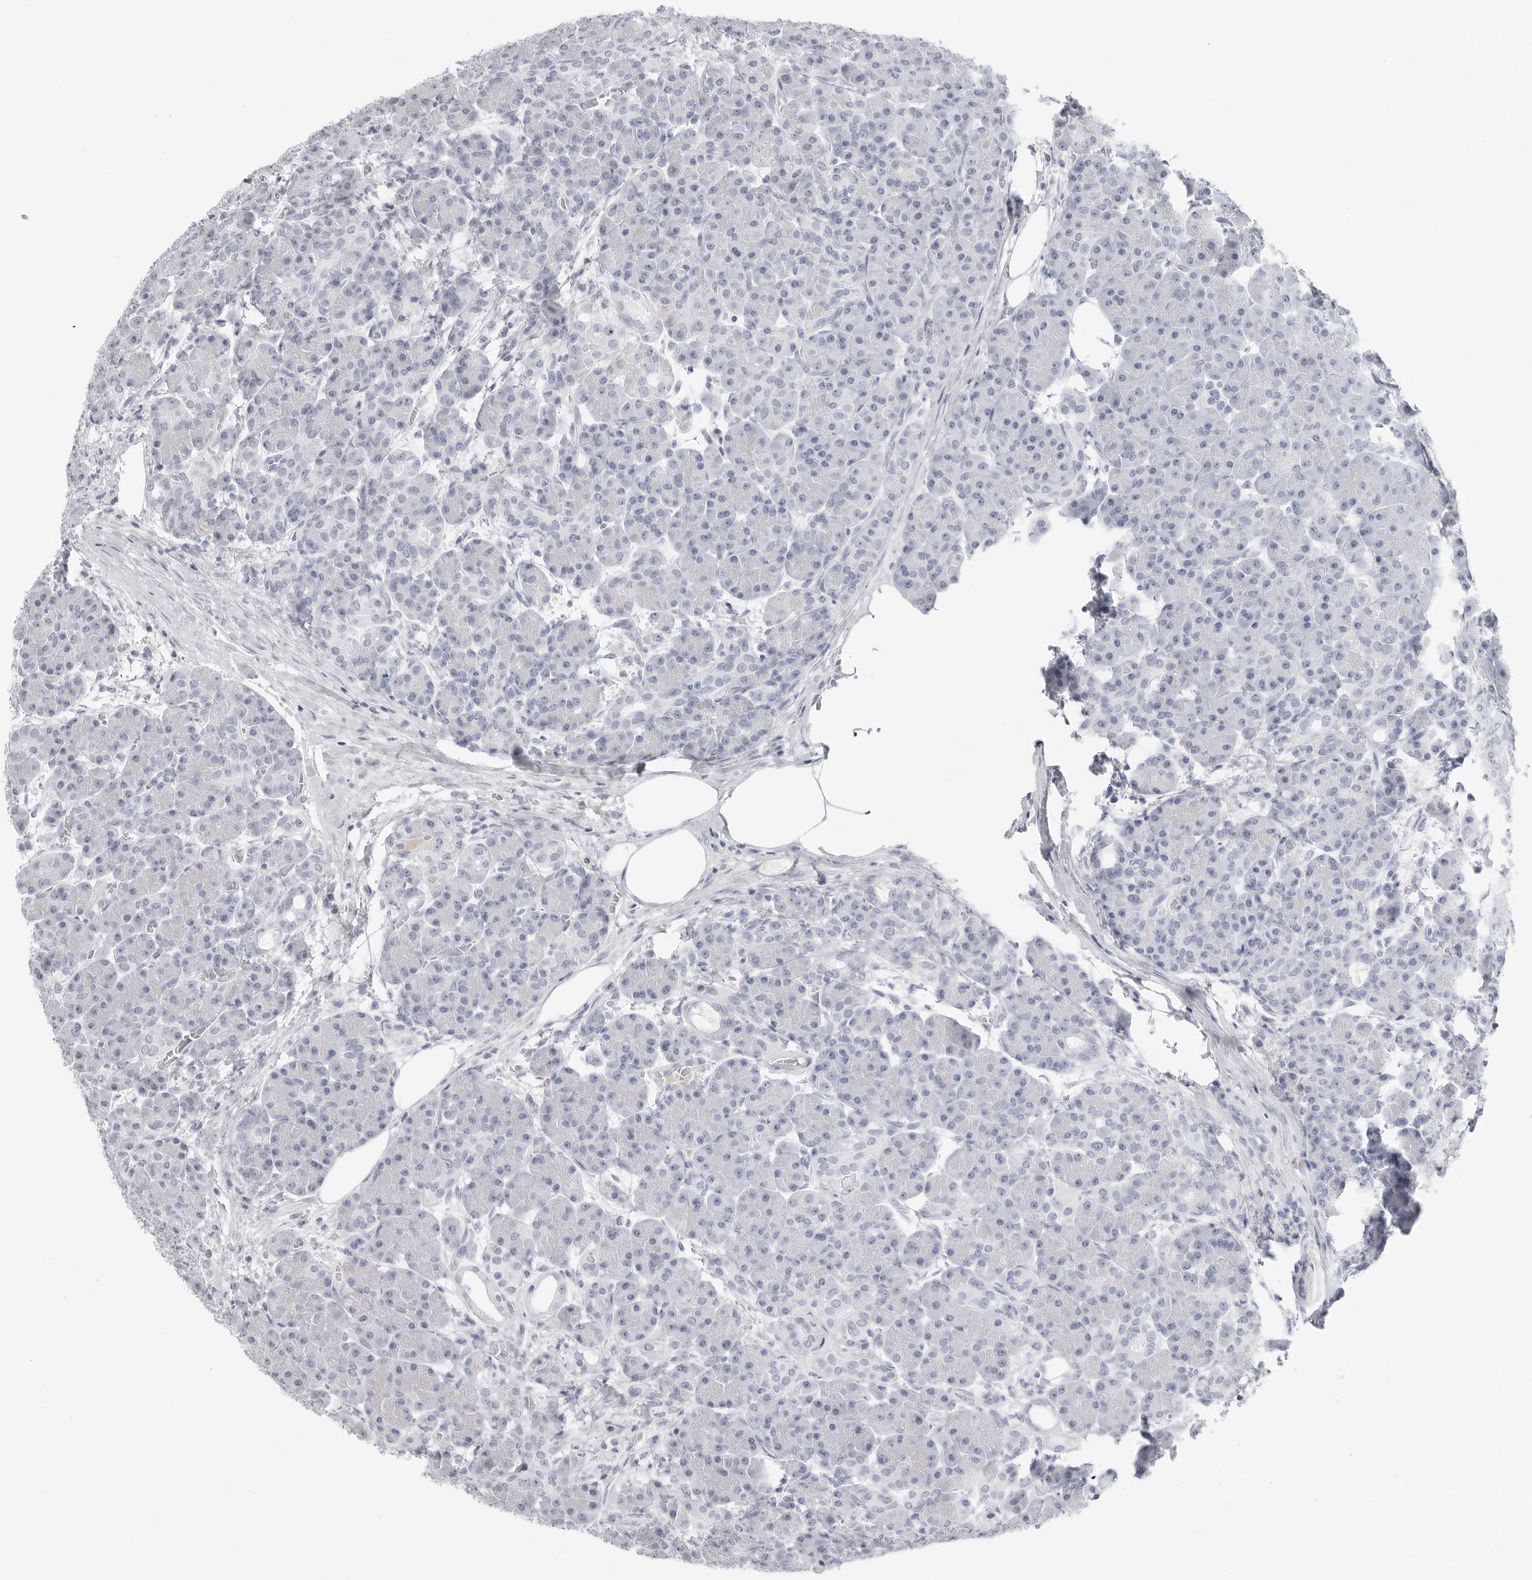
{"staining": {"intensity": "negative", "quantity": "none", "location": "none"}, "tissue": "pancreas", "cell_type": "Exocrine glandular cells", "image_type": "normal", "snomed": [{"axis": "morphology", "description": "Normal tissue, NOS"}, {"axis": "topography", "description": "Pancreas"}], "caption": "Immunohistochemistry of benign pancreas shows no positivity in exocrine glandular cells.", "gene": "AMPD1", "patient": {"sex": "male", "age": 63}}